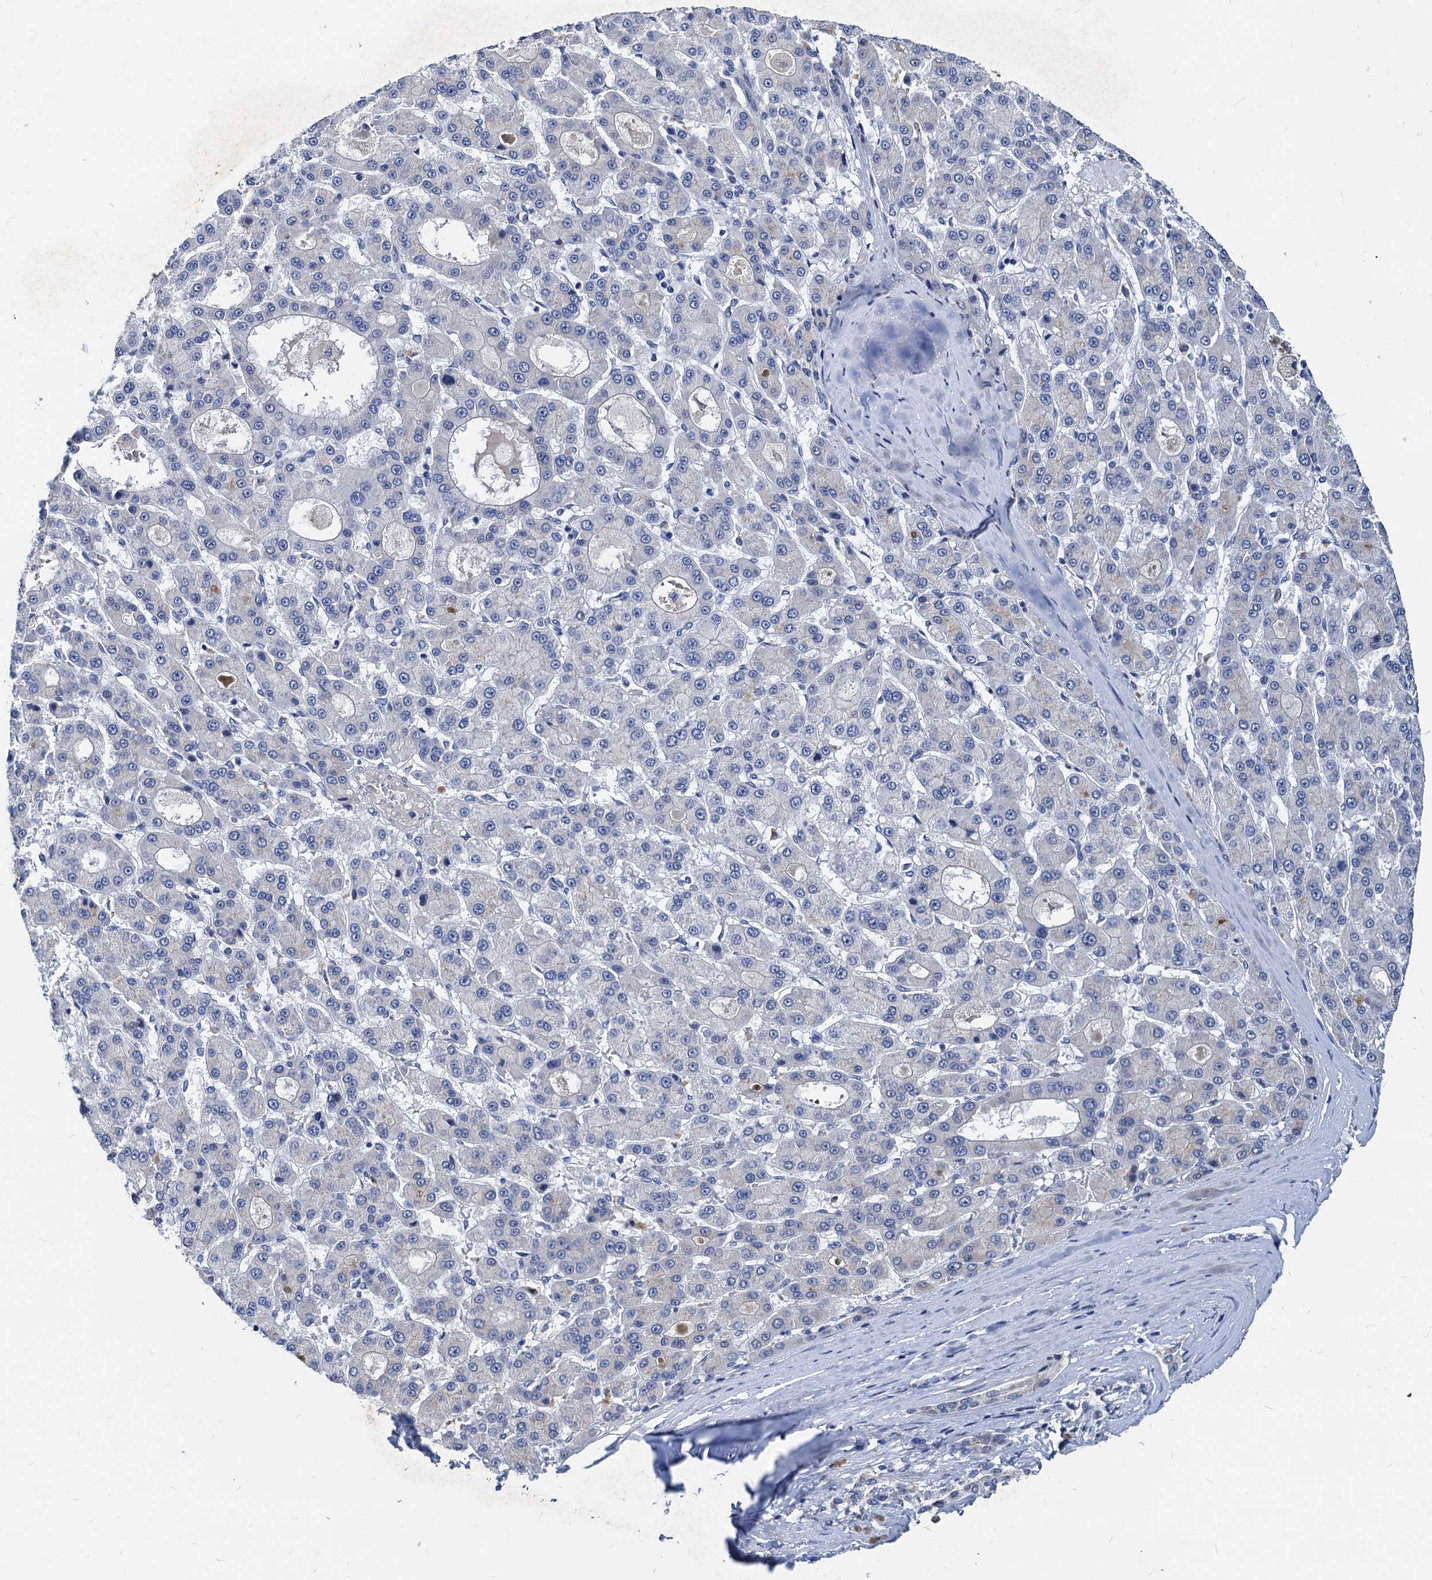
{"staining": {"intensity": "negative", "quantity": "none", "location": "none"}, "tissue": "liver cancer", "cell_type": "Tumor cells", "image_type": "cancer", "snomed": [{"axis": "morphology", "description": "Carcinoma, Hepatocellular, NOS"}, {"axis": "topography", "description": "Liver"}], "caption": "IHC image of neoplastic tissue: human hepatocellular carcinoma (liver) stained with DAB shows no significant protein positivity in tumor cells.", "gene": "HSF2", "patient": {"sex": "male", "age": 70}}